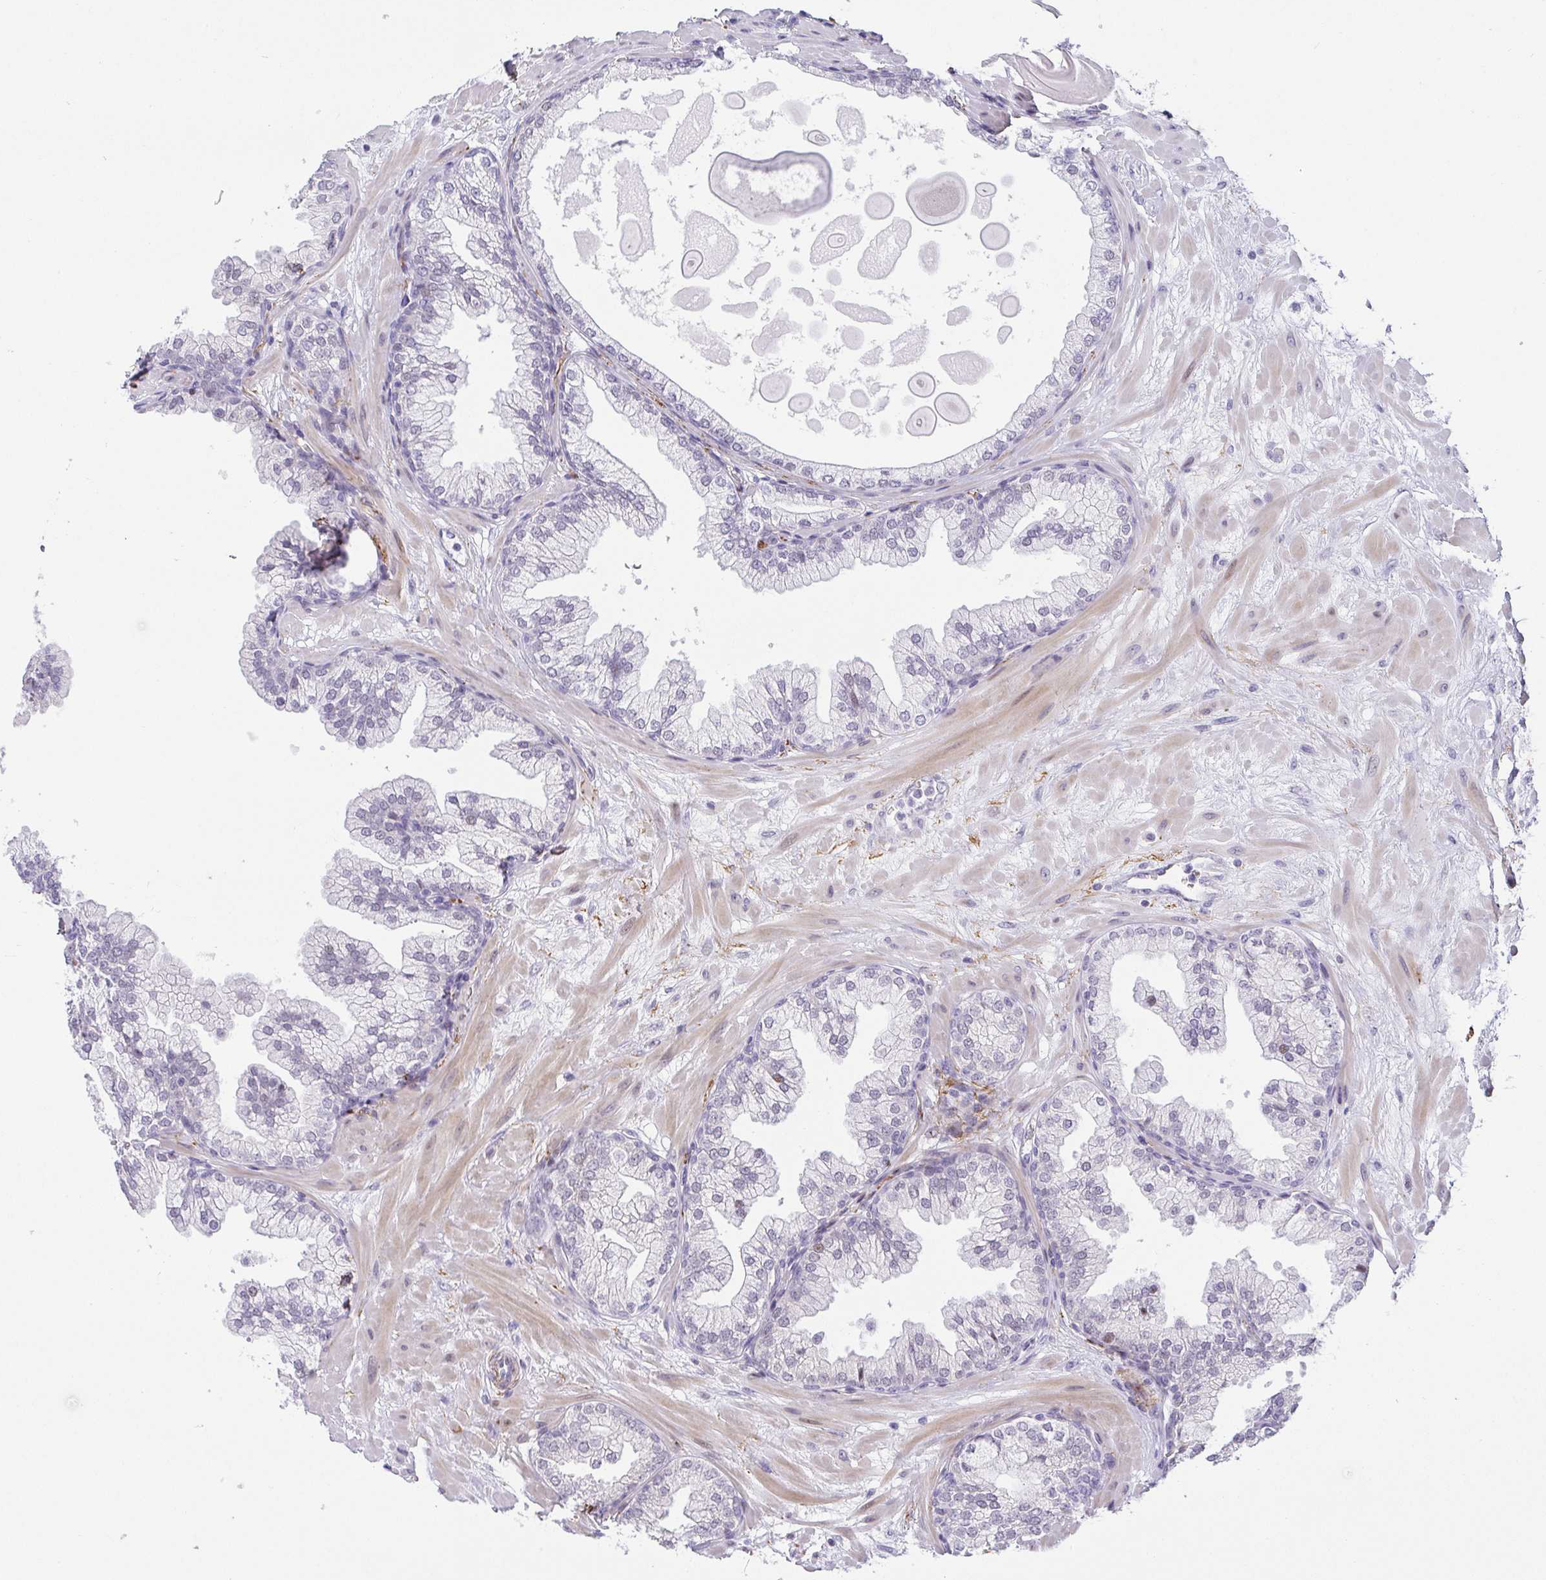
{"staining": {"intensity": "negative", "quantity": "none", "location": "none"}, "tissue": "prostate", "cell_type": "Glandular cells", "image_type": "normal", "snomed": [{"axis": "morphology", "description": "Normal tissue, NOS"}, {"axis": "topography", "description": "Prostate"}, {"axis": "topography", "description": "Peripheral nerve tissue"}], "caption": "This micrograph is of unremarkable prostate stained with immunohistochemistry to label a protein in brown with the nuclei are counter-stained blue. There is no staining in glandular cells.", "gene": "TNMD", "patient": {"sex": "male", "age": 61}}